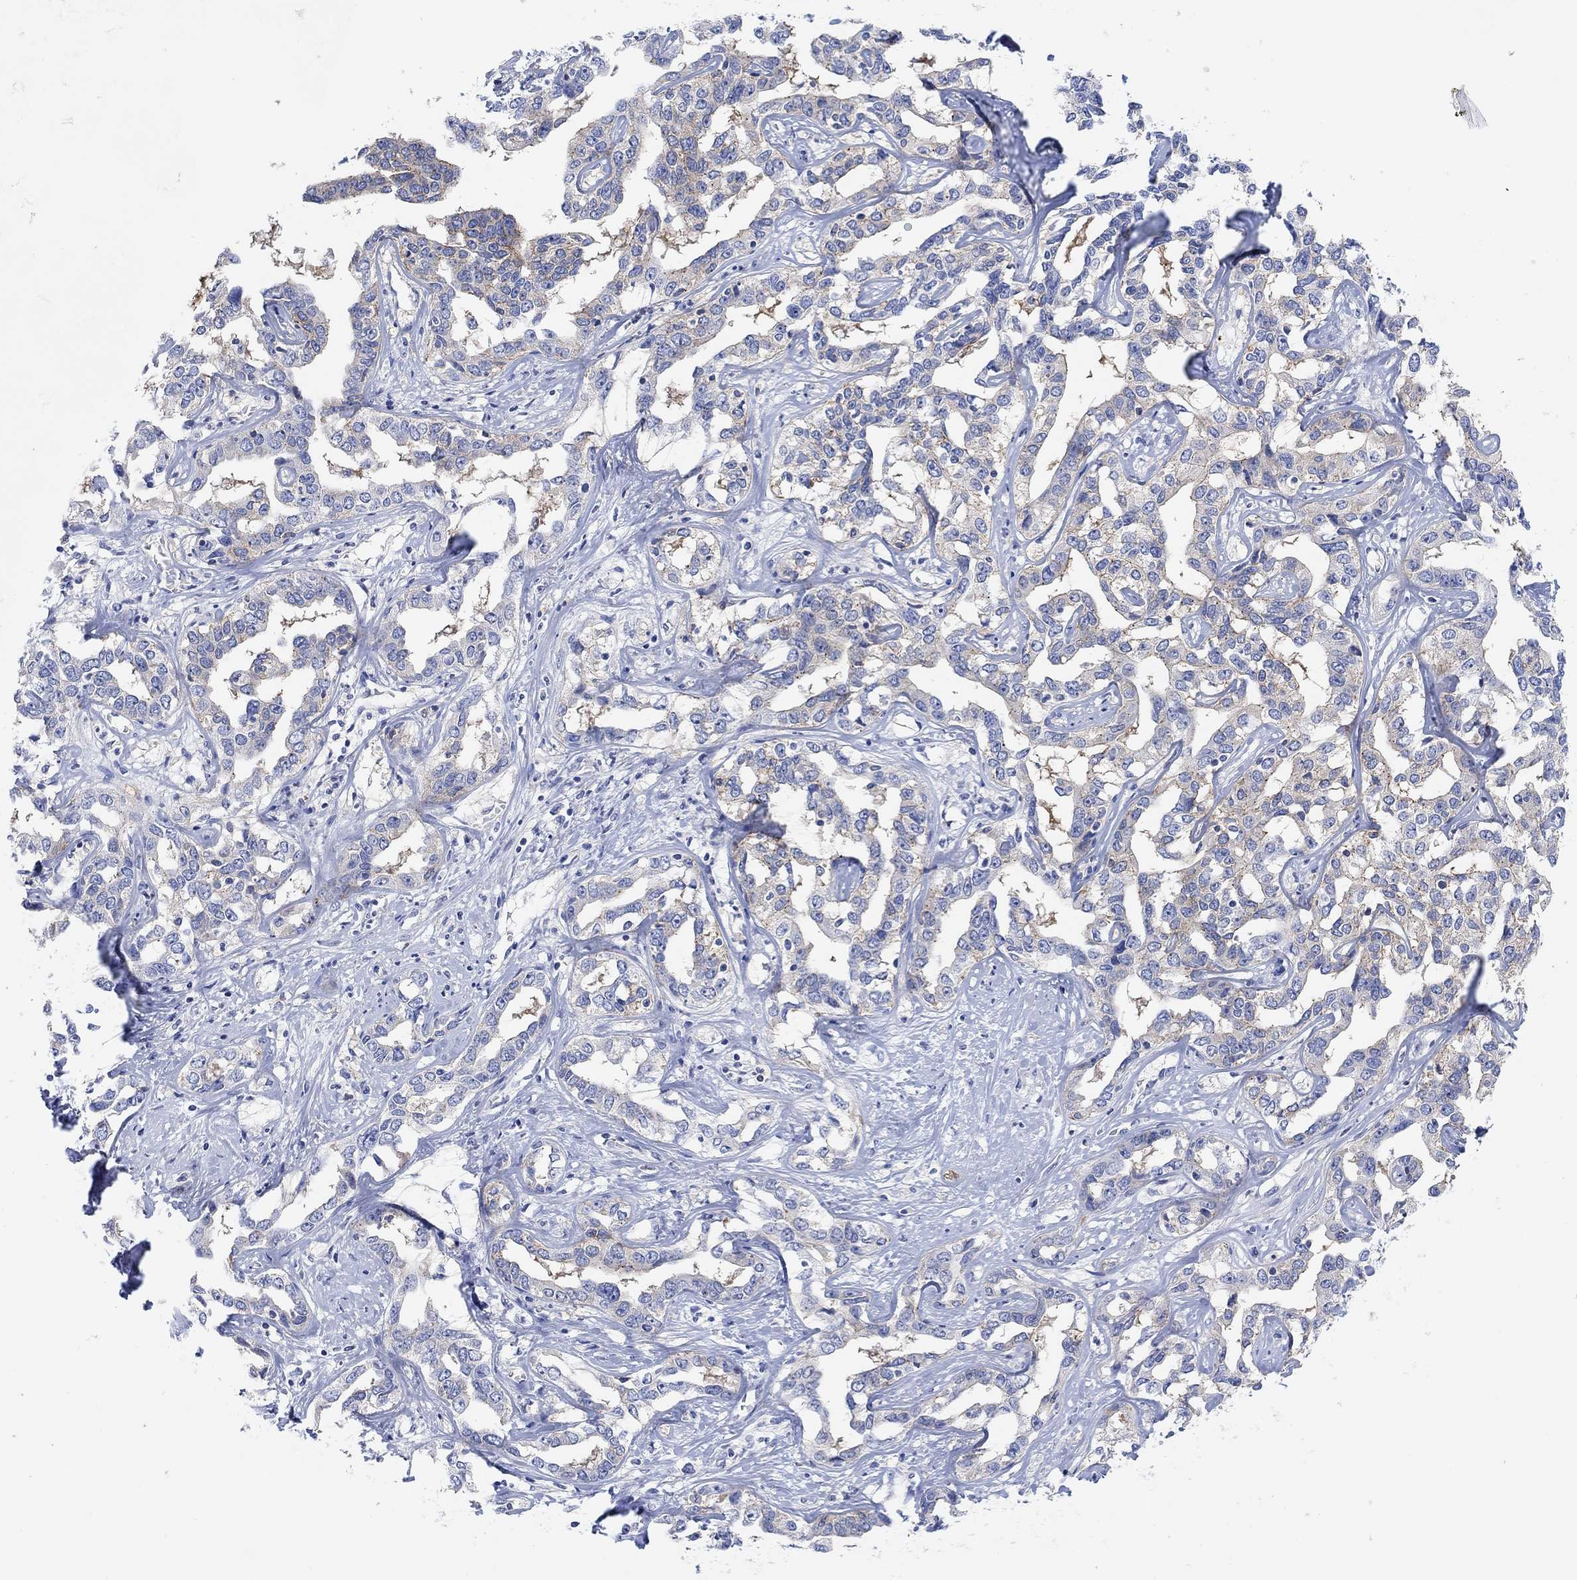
{"staining": {"intensity": "weak", "quantity": "25%-75%", "location": "cytoplasmic/membranous"}, "tissue": "liver cancer", "cell_type": "Tumor cells", "image_type": "cancer", "snomed": [{"axis": "morphology", "description": "Cholangiocarcinoma"}, {"axis": "topography", "description": "Liver"}], "caption": "DAB (3,3'-diaminobenzidine) immunohistochemical staining of human liver cancer reveals weak cytoplasmic/membranous protein staining in approximately 25%-75% of tumor cells. The staining was performed using DAB (3,3'-diaminobenzidine) to visualize the protein expression in brown, while the nuclei were stained in blue with hematoxylin (Magnification: 20x).", "gene": "RGS1", "patient": {"sex": "male", "age": 59}}